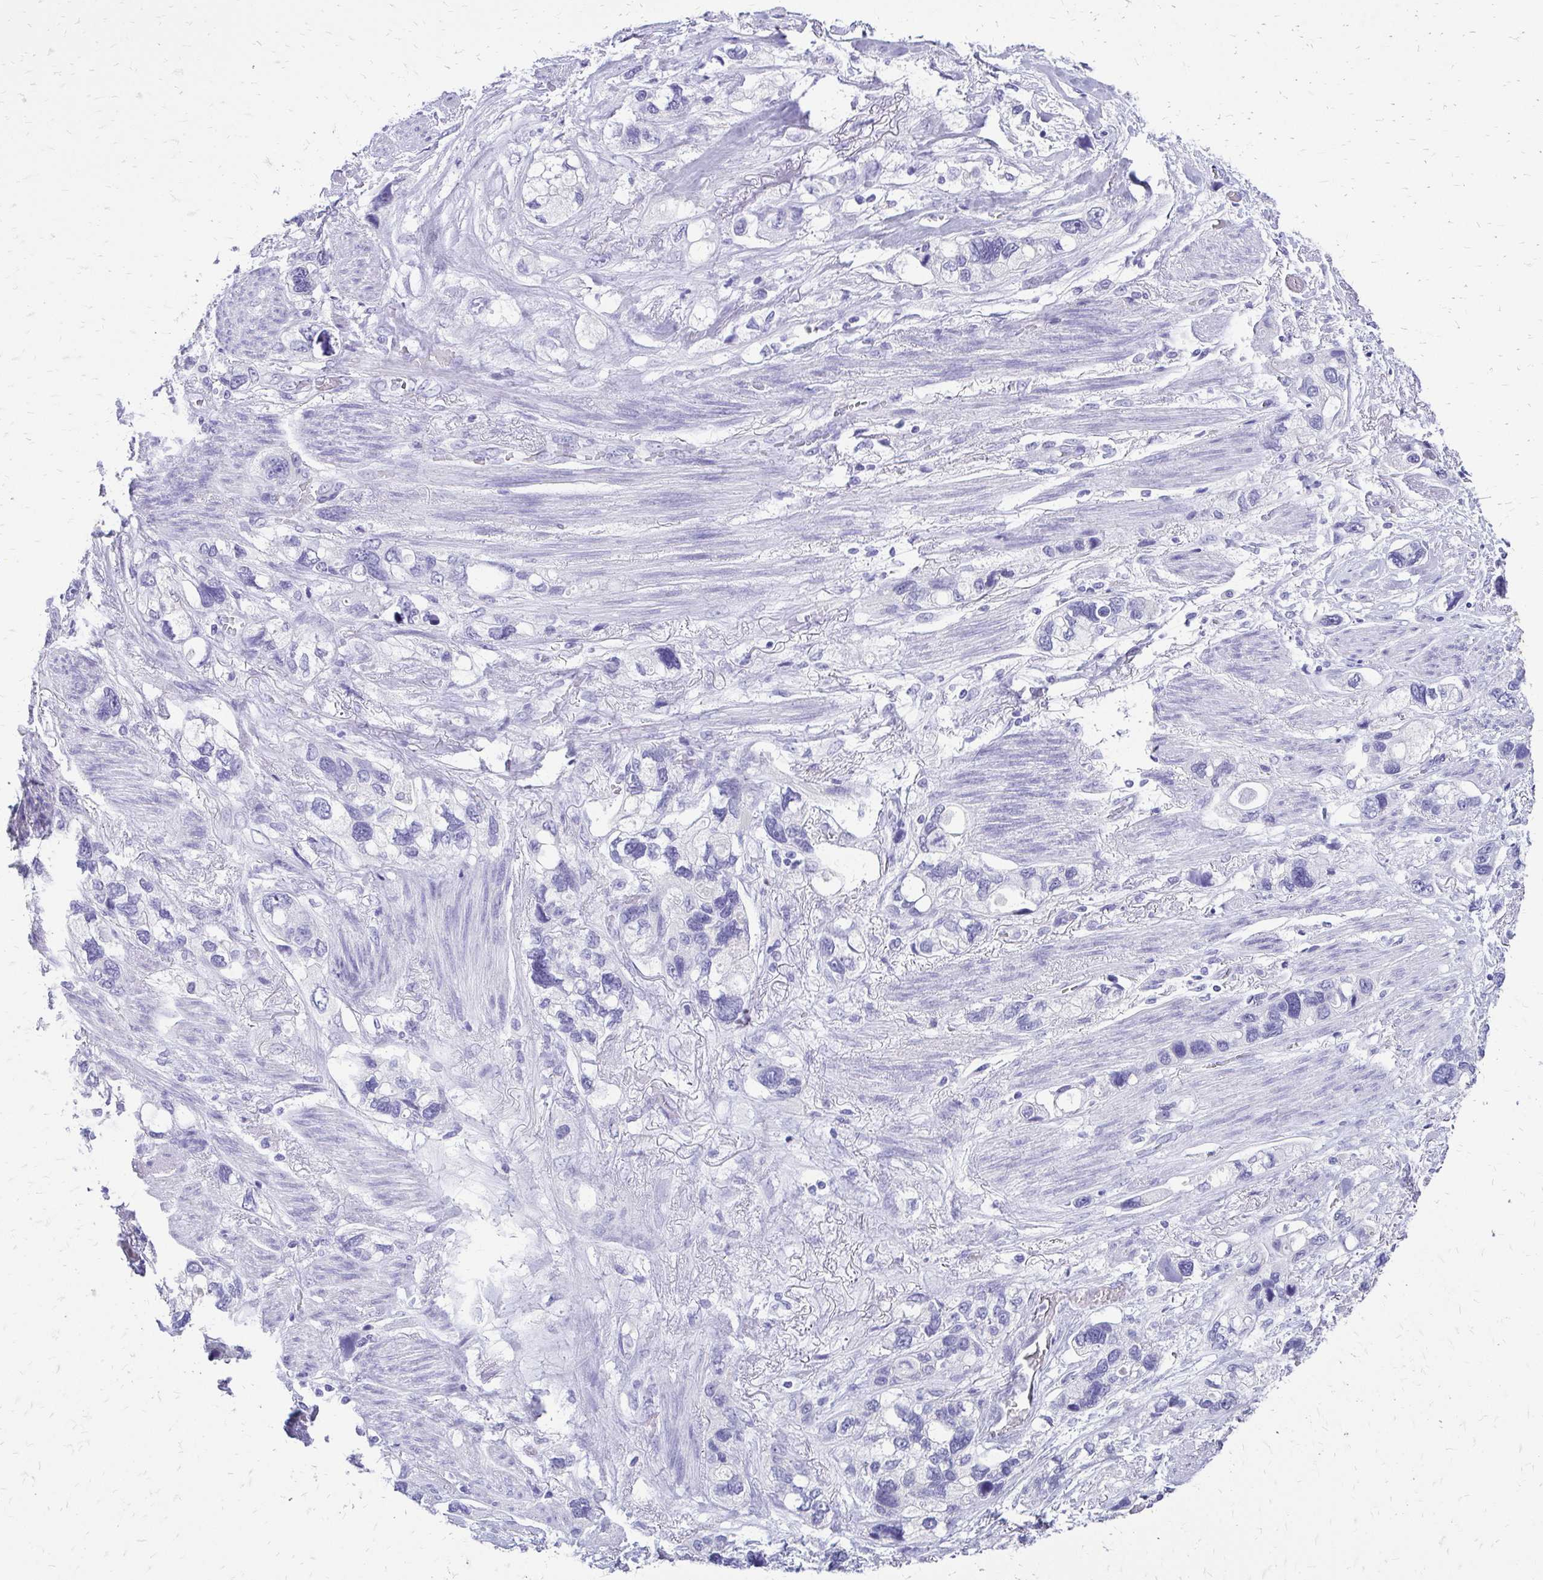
{"staining": {"intensity": "negative", "quantity": "none", "location": "none"}, "tissue": "stomach cancer", "cell_type": "Tumor cells", "image_type": "cancer", "snomed": [{"axis": "morphology", "description": "Adenocarcinoma, NOS"}, {"axis": "topography", "description": "Stomach, upper"}], "caption": "A high-resolution micrograph shows IHC staining of stomach cancer, which demonstrates no significant expression in tumor cells.", "gene": "SLC32A1", "patient": {"sex": "female", "age": 81}}